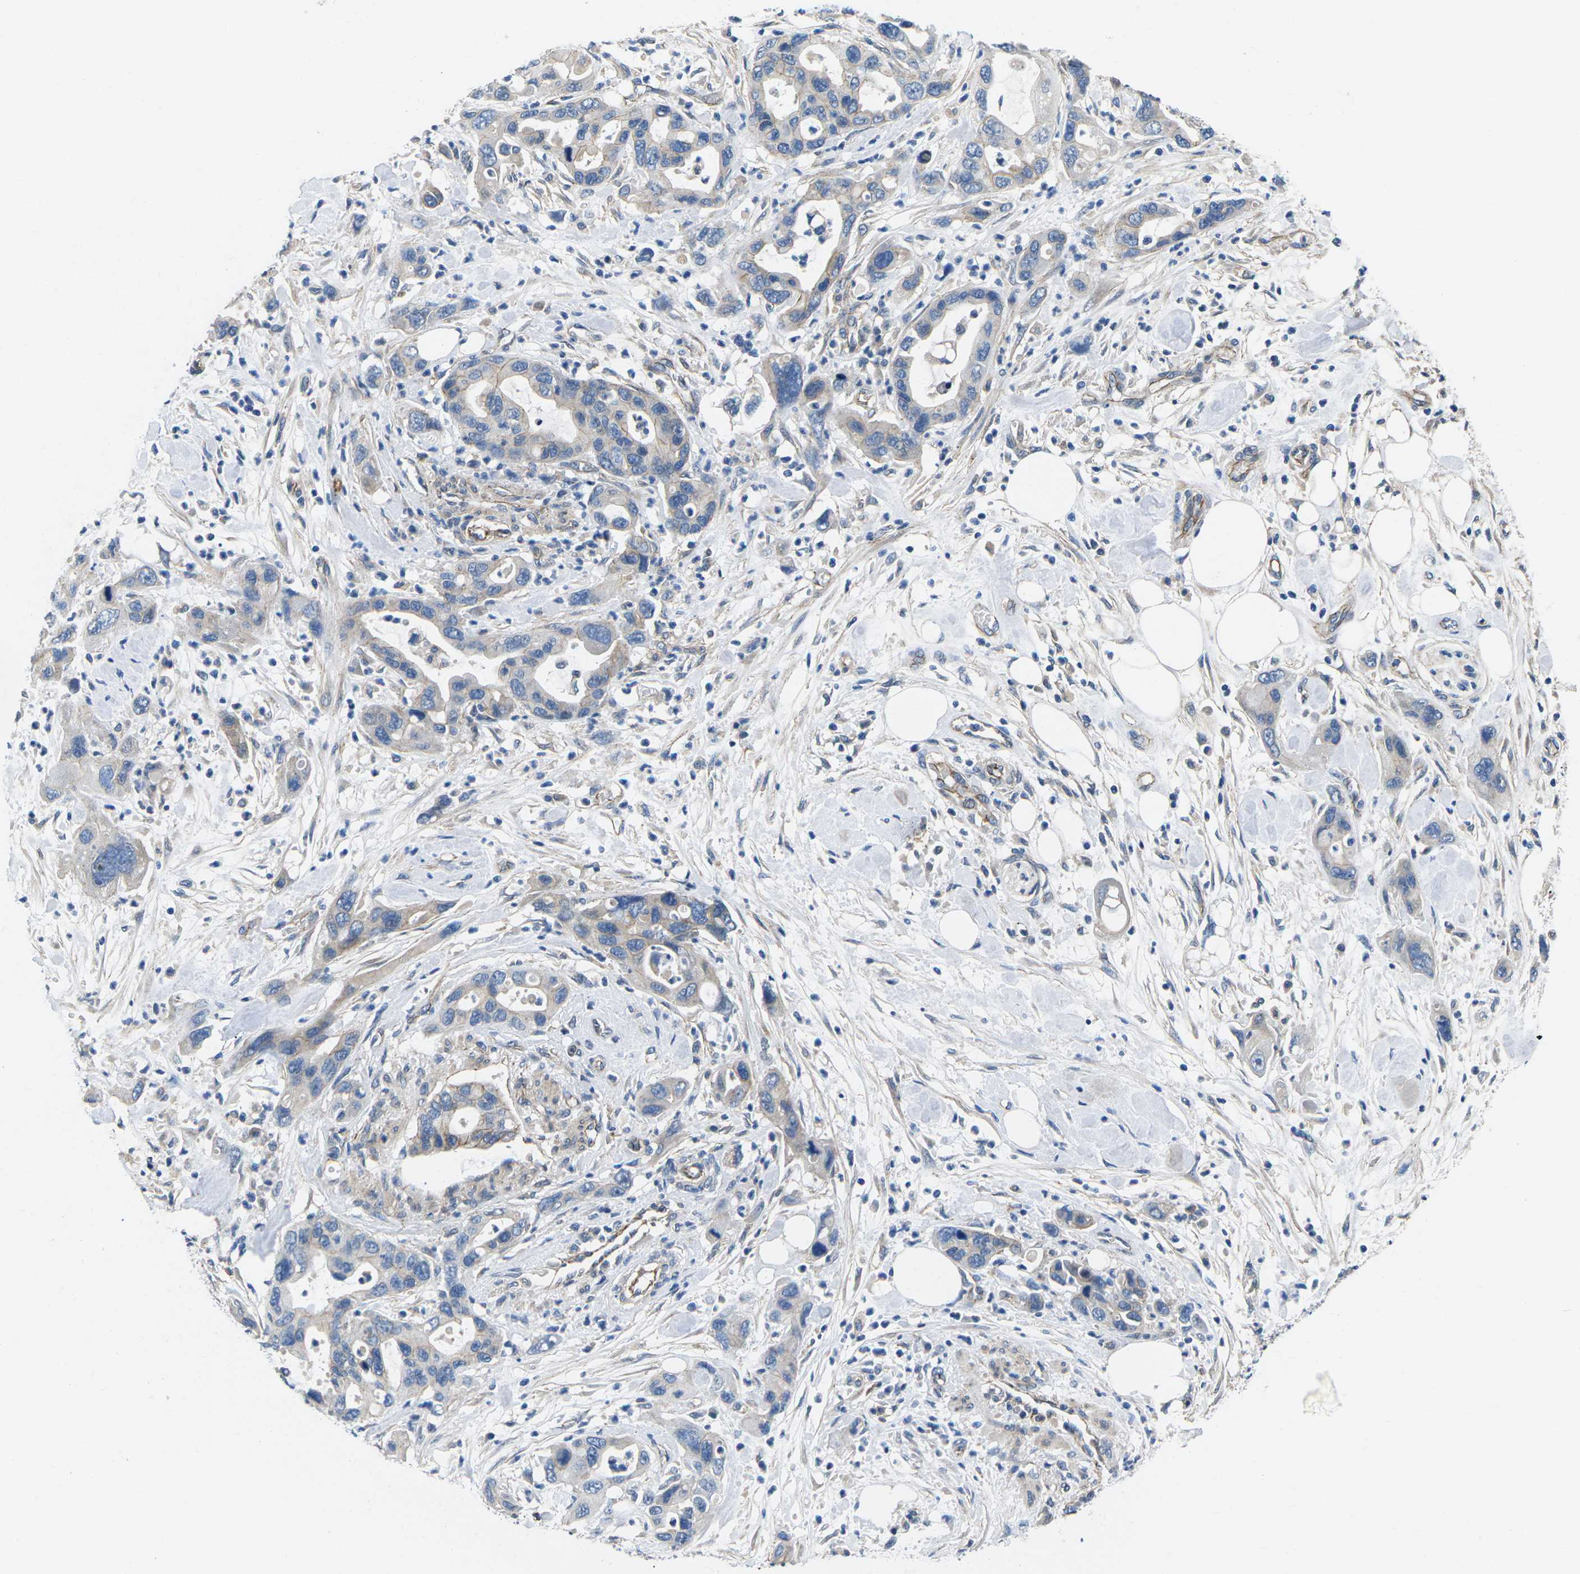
{"staining": {"intensity": "weak", "quantity": "<25%", "location": "cytoplasmic/membranous"}, "tissue": "pancreatic cancer", "cell_type": "Tumor cells", "image_type": "cancer", "snomed": [{"axis": "morphology", "description": "Normal tissue, NOS"}, {"axis": "morphology", "description": "Adenocarcinoma, NOS"}, {"axis": "topography", "description": "Pancreas"}], "caption": "The micrograph exhibits no staining of tumor cells in pancreatic adenocarcinoma.", "gene": "CTNND1", "patient": {"sex": "female", "age": 71}}